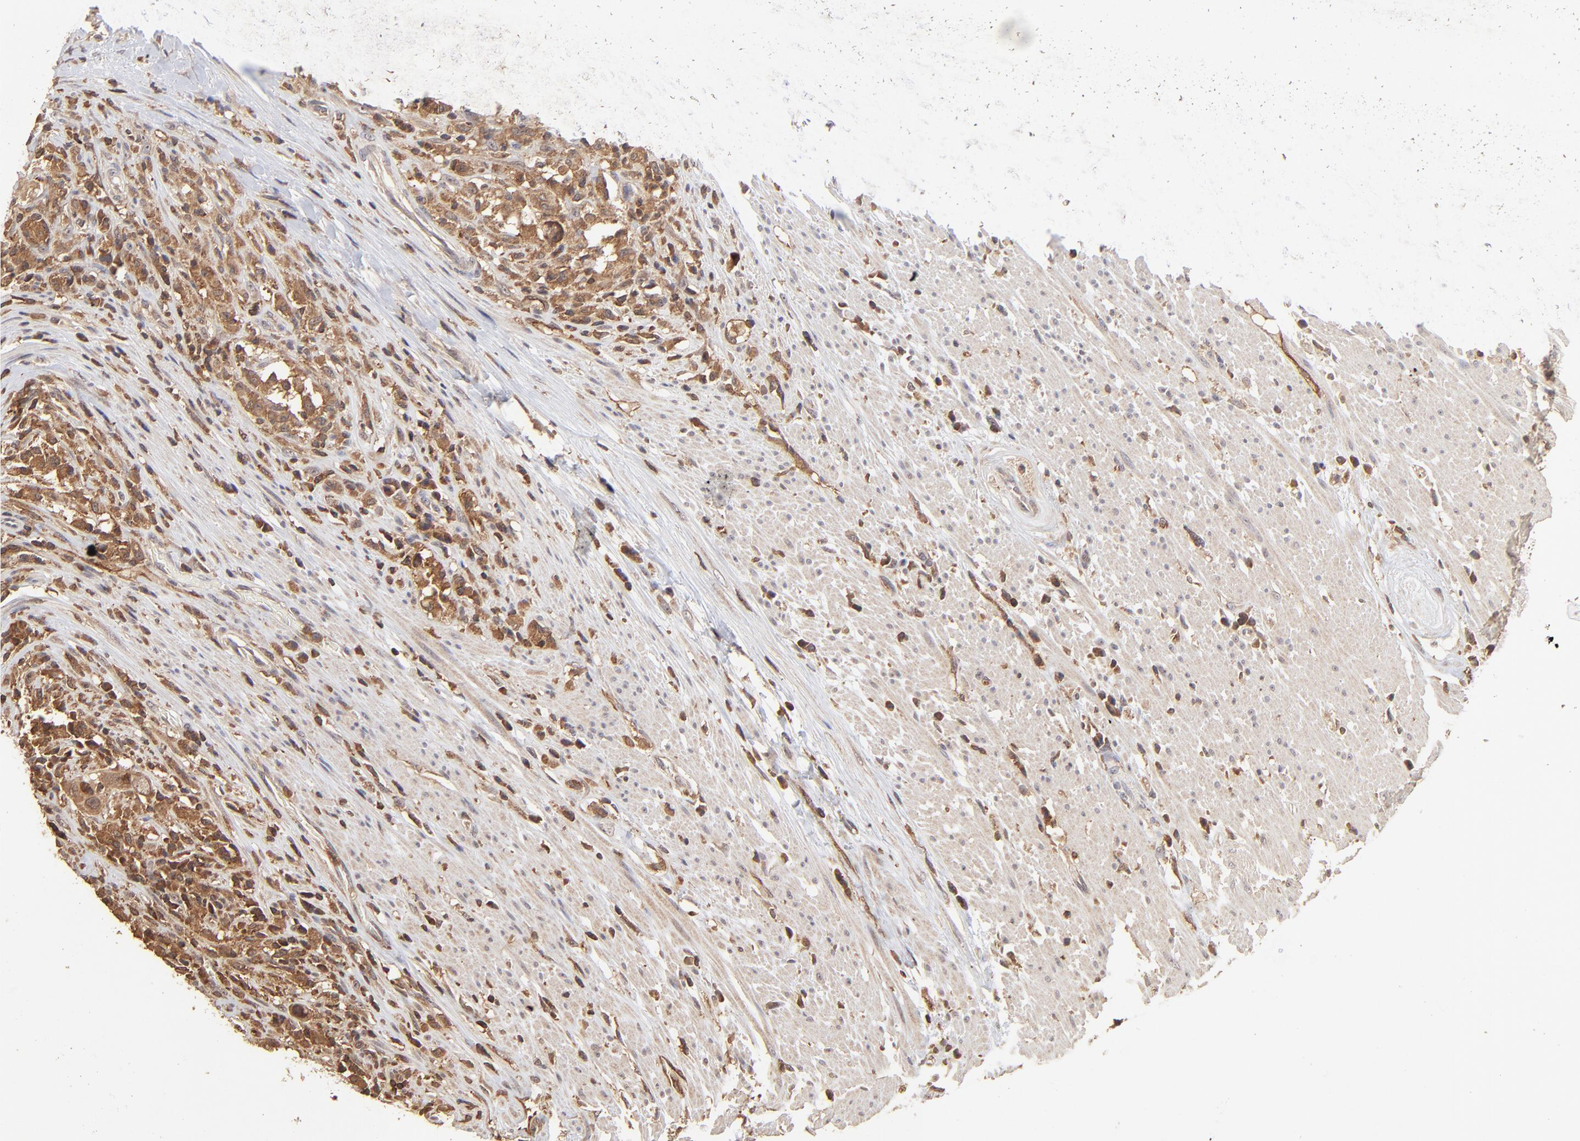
{"staining": {"intensity": "moderate", "quantity": ">75%", "location": "cytoplasmic/membranous"}, "tissue": "colorectal cancer", "cell_type": "Tumor cells", "image_type": "cancer", "snomed": [{"axis": "morphology", "description": "Adenocarcinoma, NOS"}, {"axis": "topography", "description": "Rectum"}], "caption": "Protein staining exhibits moderate cytoplasmic/membranous staining in about >75% of tumor cells in colorectal adenocarcinoma. The staining was performed using DAB, with brown indicating positive protein expression. Nuclei are stained blue with hematoxylin.", "gene": "STON2", "patient": {"sex": "male", "age": 53}}